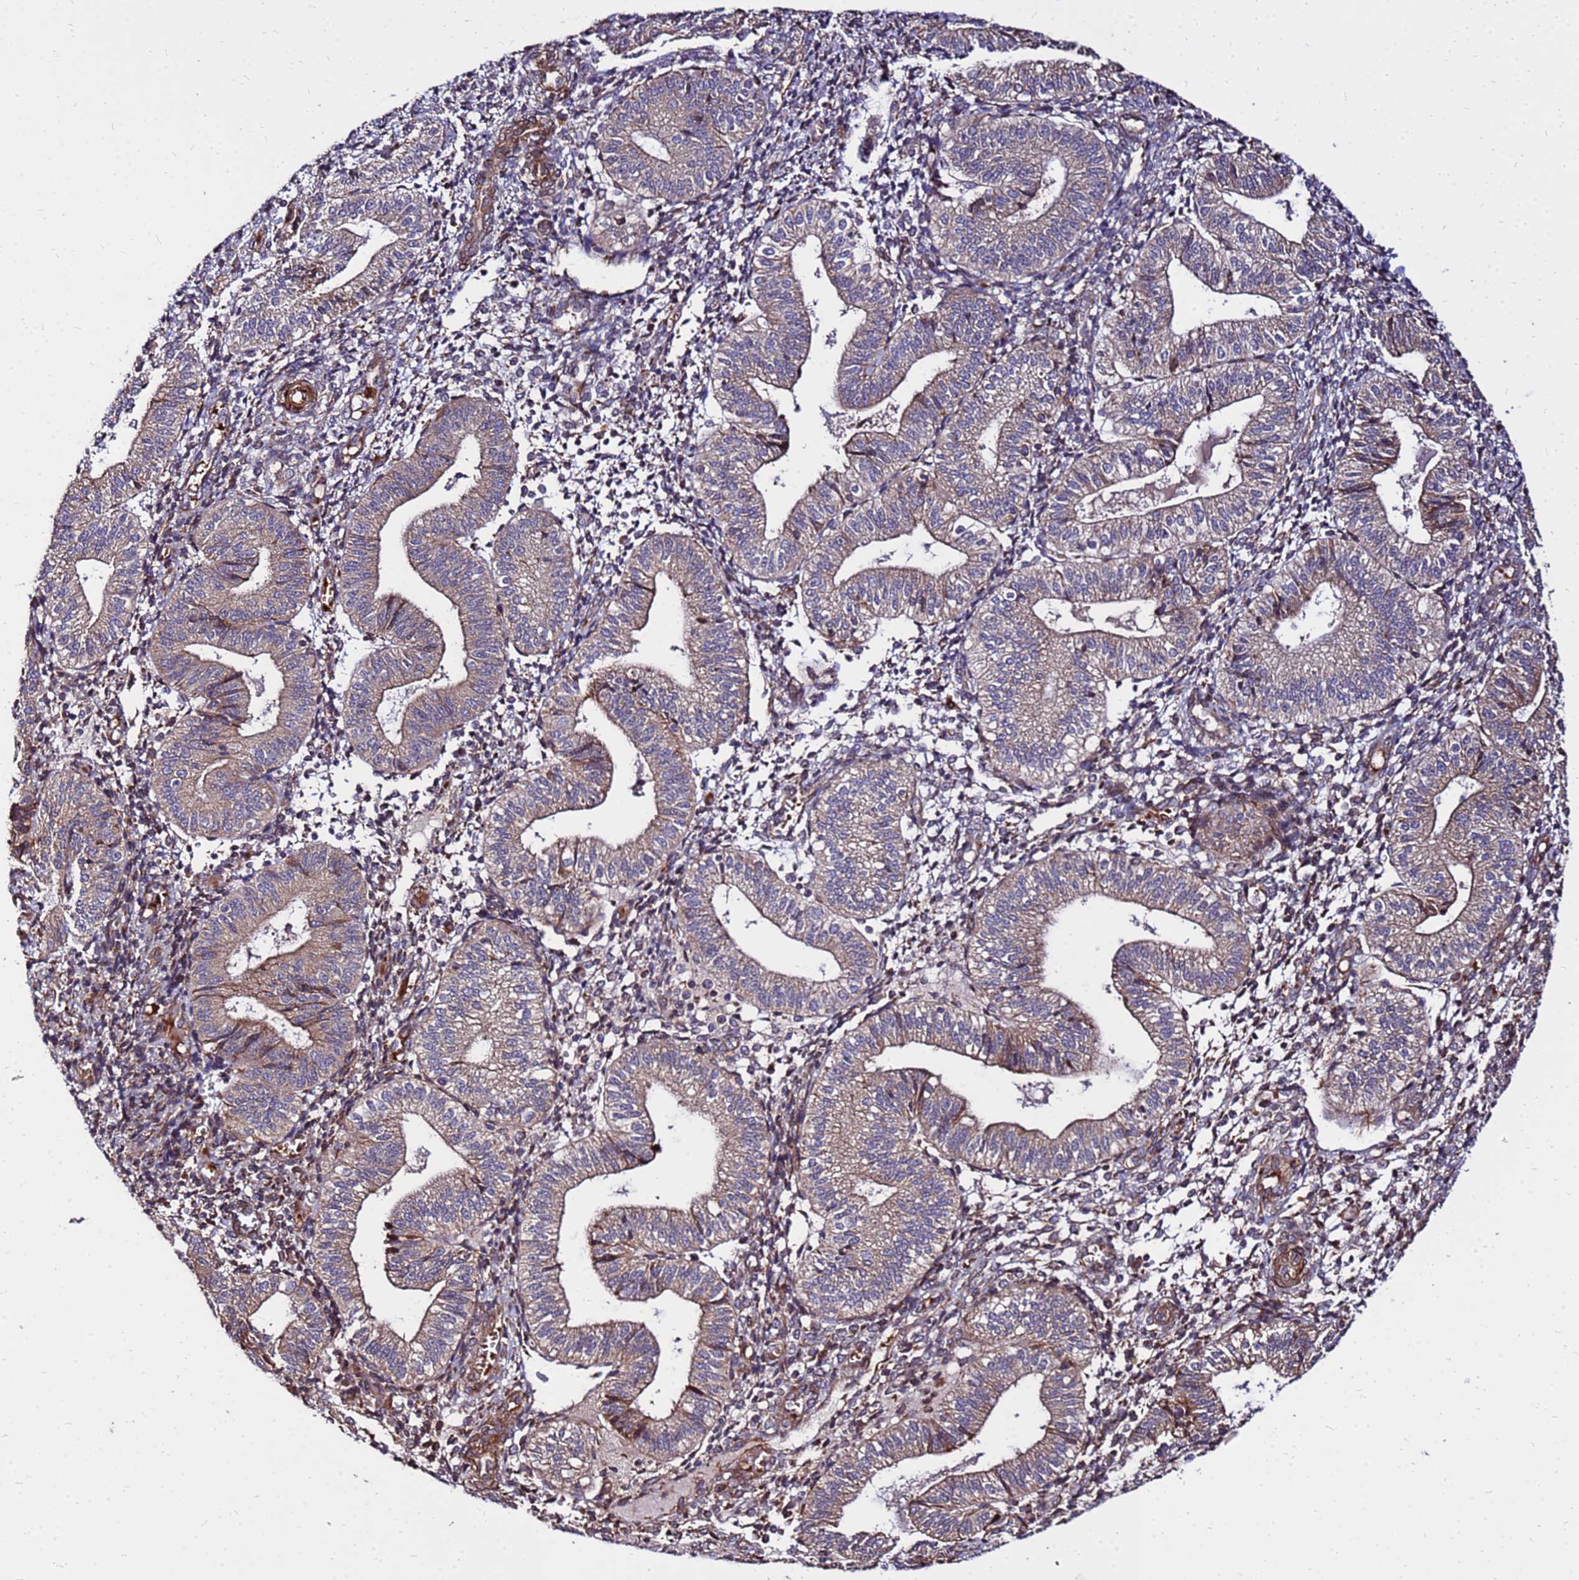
{"staining": {"intensity": "moderate", "quantity": "<25%", "location": "cytoplasmic/membranous"}, "tissue": "endometrium", "cell_type": "Cells in endometrial stroma", "image_type": "normal", "snomed": [{"axis": "morphology", "description": "Normal tissue, NOS"}, {"axis": "topography", "description": "Endometrium"}], "caption": "A low amount of moderate cytoplasmic/membranous expression is present in approximately <25% of cells in endometrial stroma in unremarkable endometrium.", "gene": "WWC2", "patient": {"sex": "female", "age": 34}}